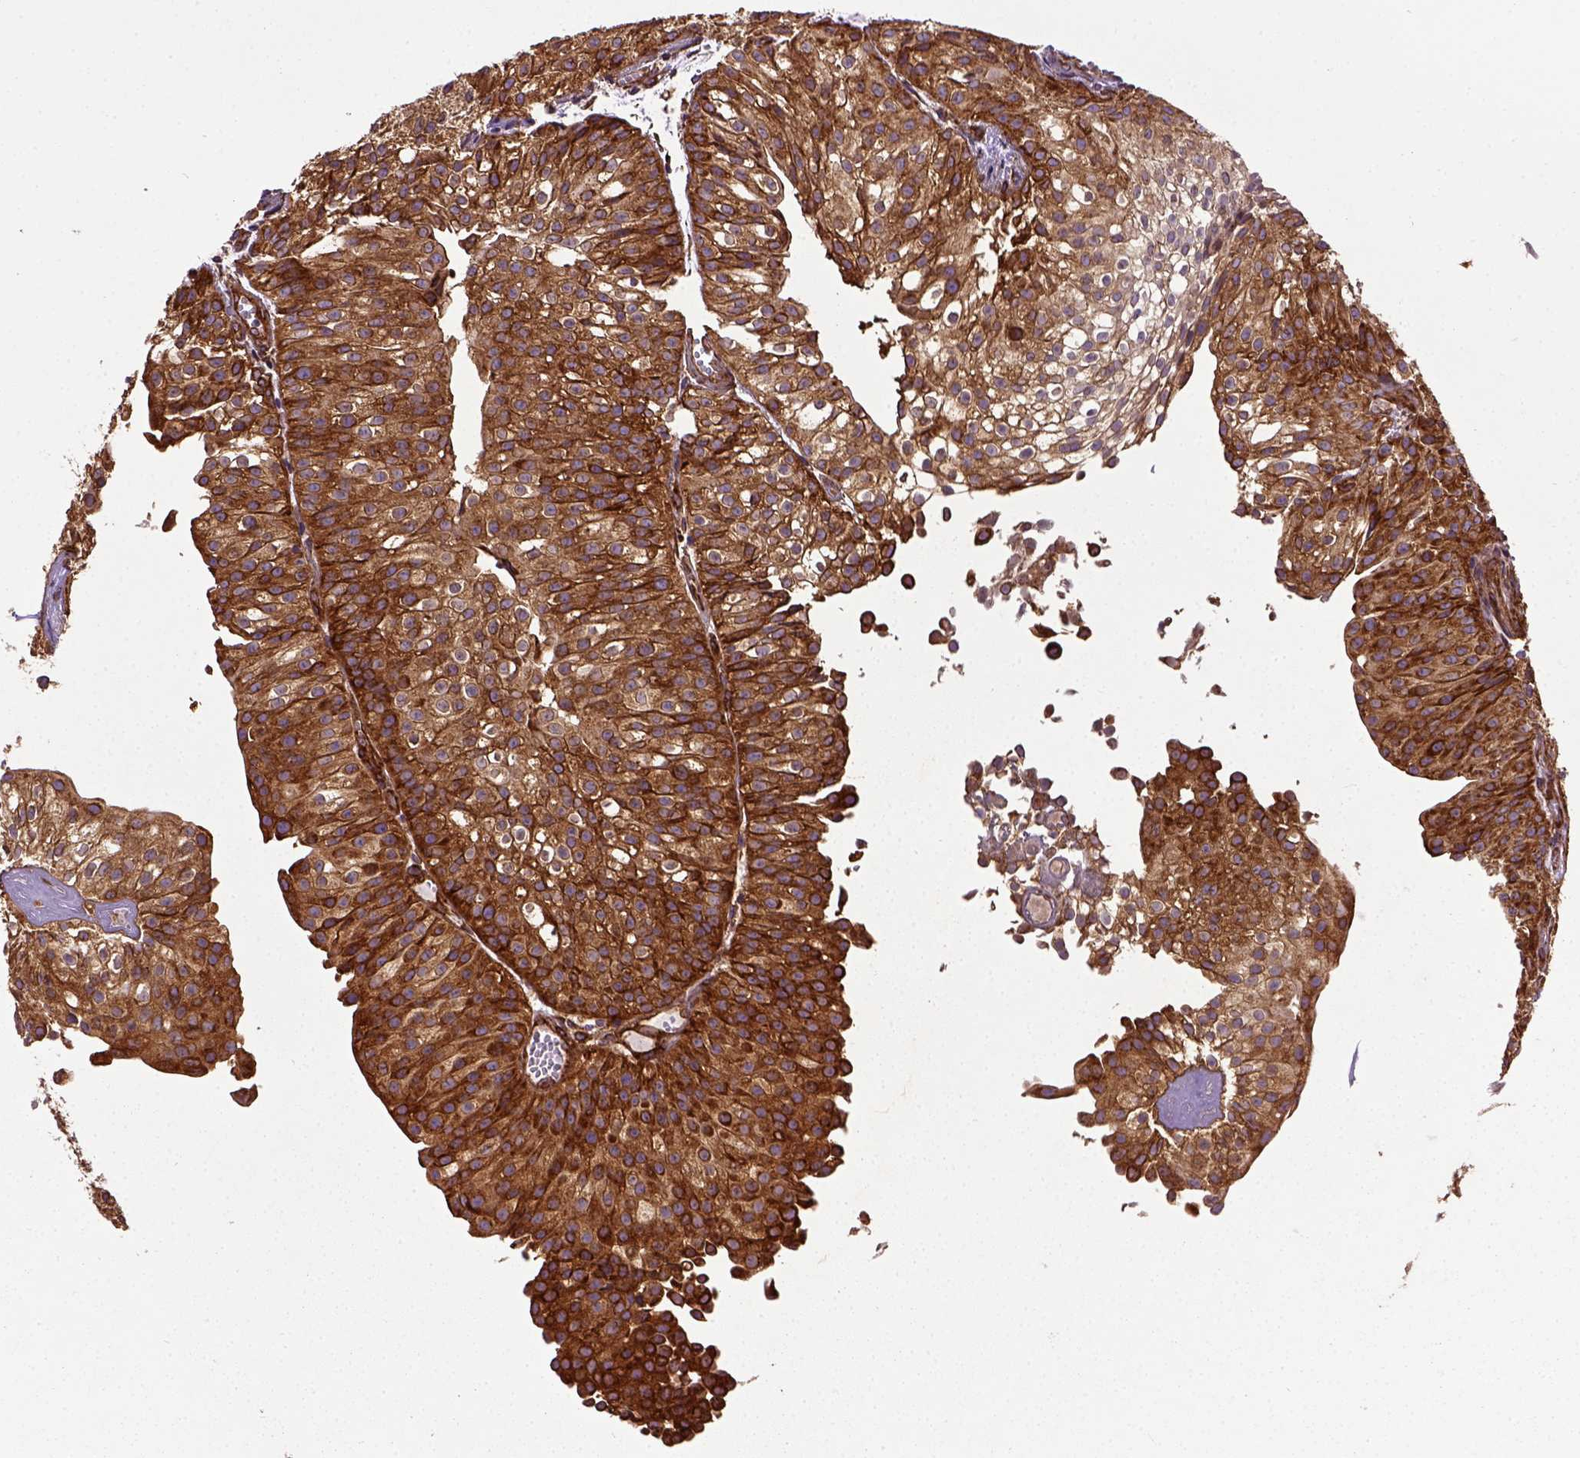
{"staining": {"intensity": "strong", "quantity": ">75%", "location": "cytoplasmic/membranous"}, "tissue": "urothelial cancer", "cell_type": "Tumor cells", "image_type": "cancer", "snomed": [{"axis": "morphology", "description": "Urothelial carcinoma, Low grade"}, {"axis": "topography", "description": "Urinary bladder"}], "caption": "Protein expression by IHC shows strong cytoplasmic/membranous positivity in approximately >75% of tumor cells in urothelial cancer. The staining was performed using DAB (3,3'-diaminobenzidine) to visualize the protein expression in brown, while the nuclei were stained in blue with hematoxylin (Magnification: 20x).", "gene": "CAPRIN1", "patient": {"sex": "male", "age": 70}}